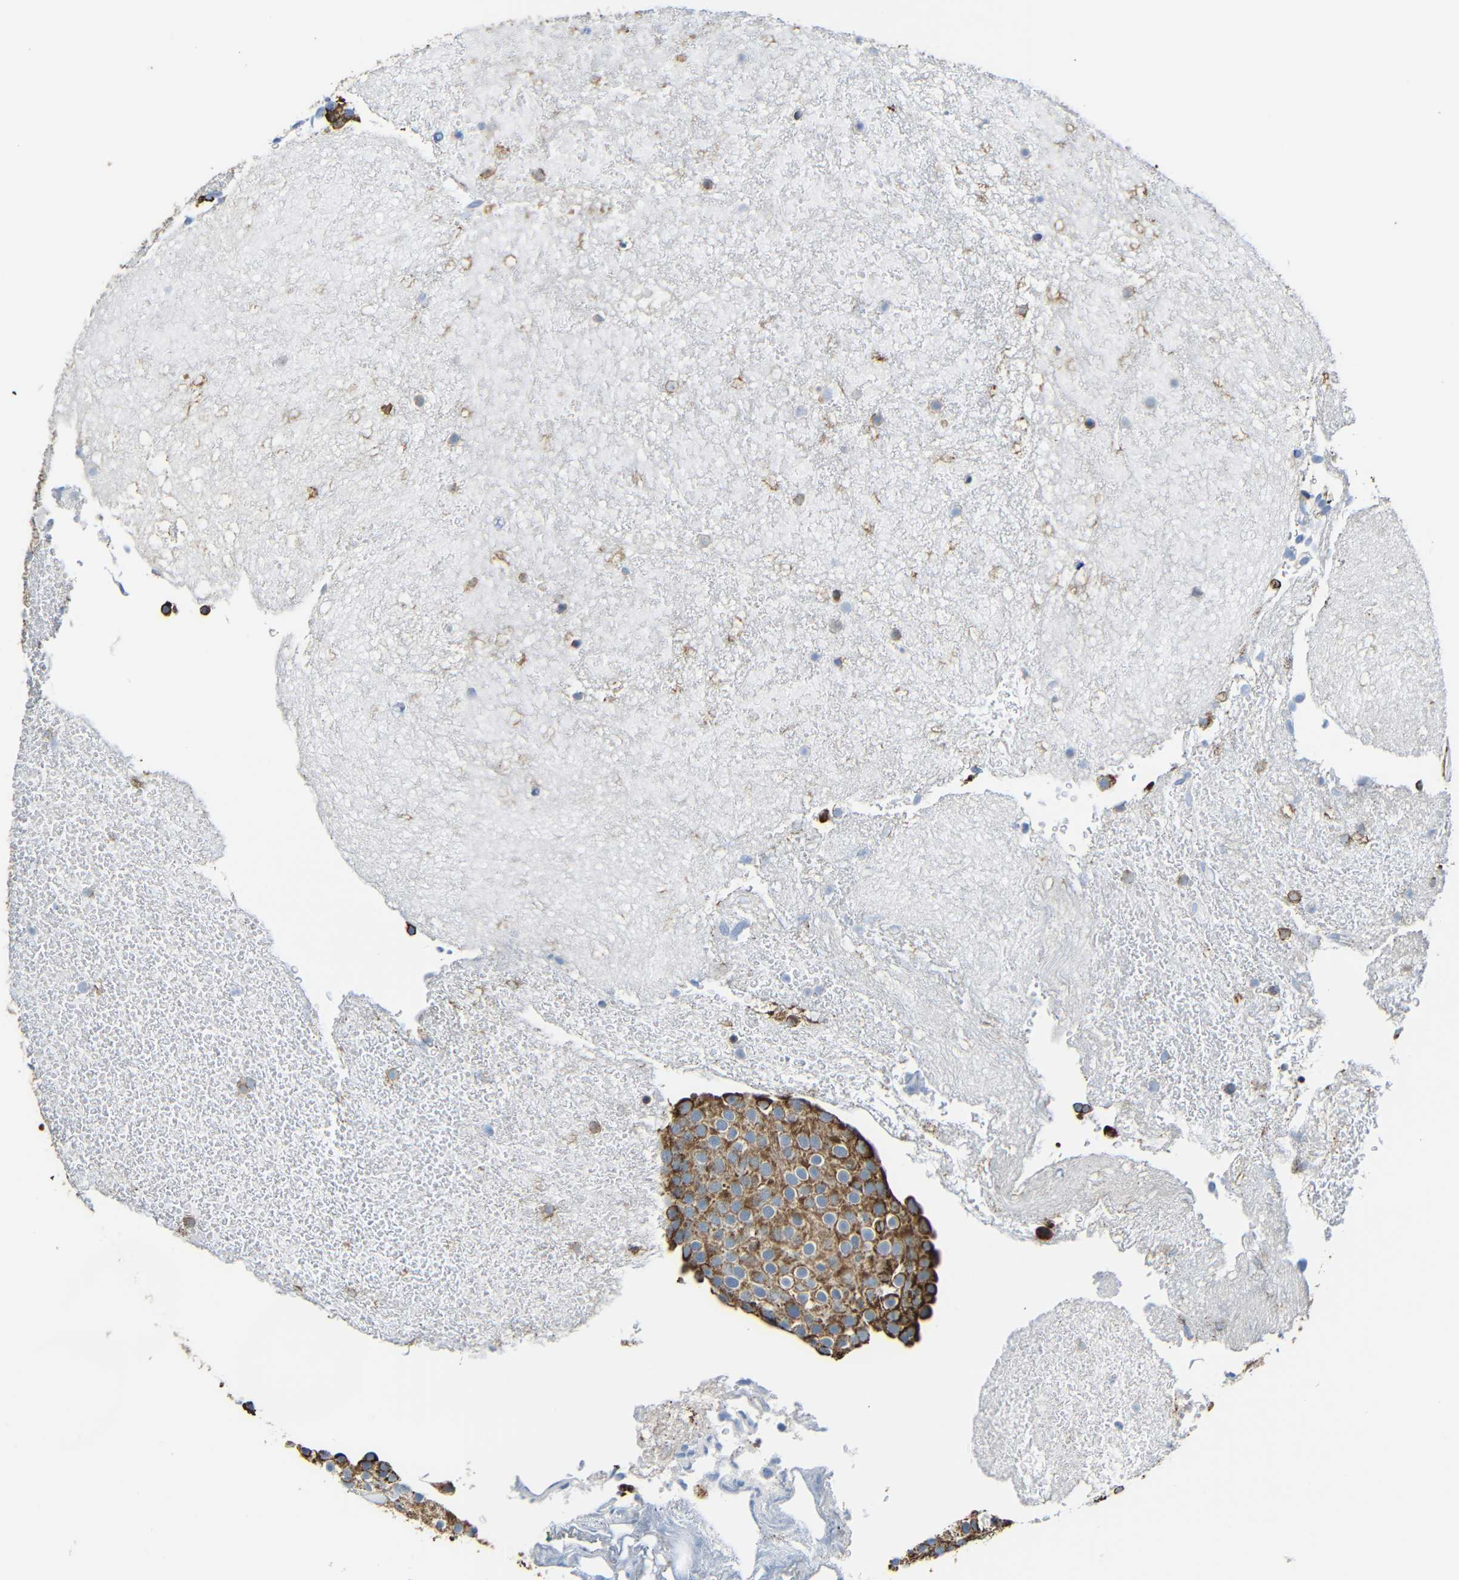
{"staining": {"intensity": "moderate", "quantity": ">75%", "location": "cytoplasmic/membranous"}, "tissue": "urothelial cancer", "cell_type": "Tumor cells", "image_type": "cancer", "snomed": [{"axis": "morphology", "description": "Urothelial carcinoma, Low grade"}, {"axis": "topography", "description": "Urinary bladder"}], "caption": "Protein positivity by IHC exhibits moderate cytoplasmic/membranous staining in approximately >75% of tumor cells in urothelial carcinoma (low-grade).", "gene": "IGSF10", "patient": {"sex": "male", "age": 78}}